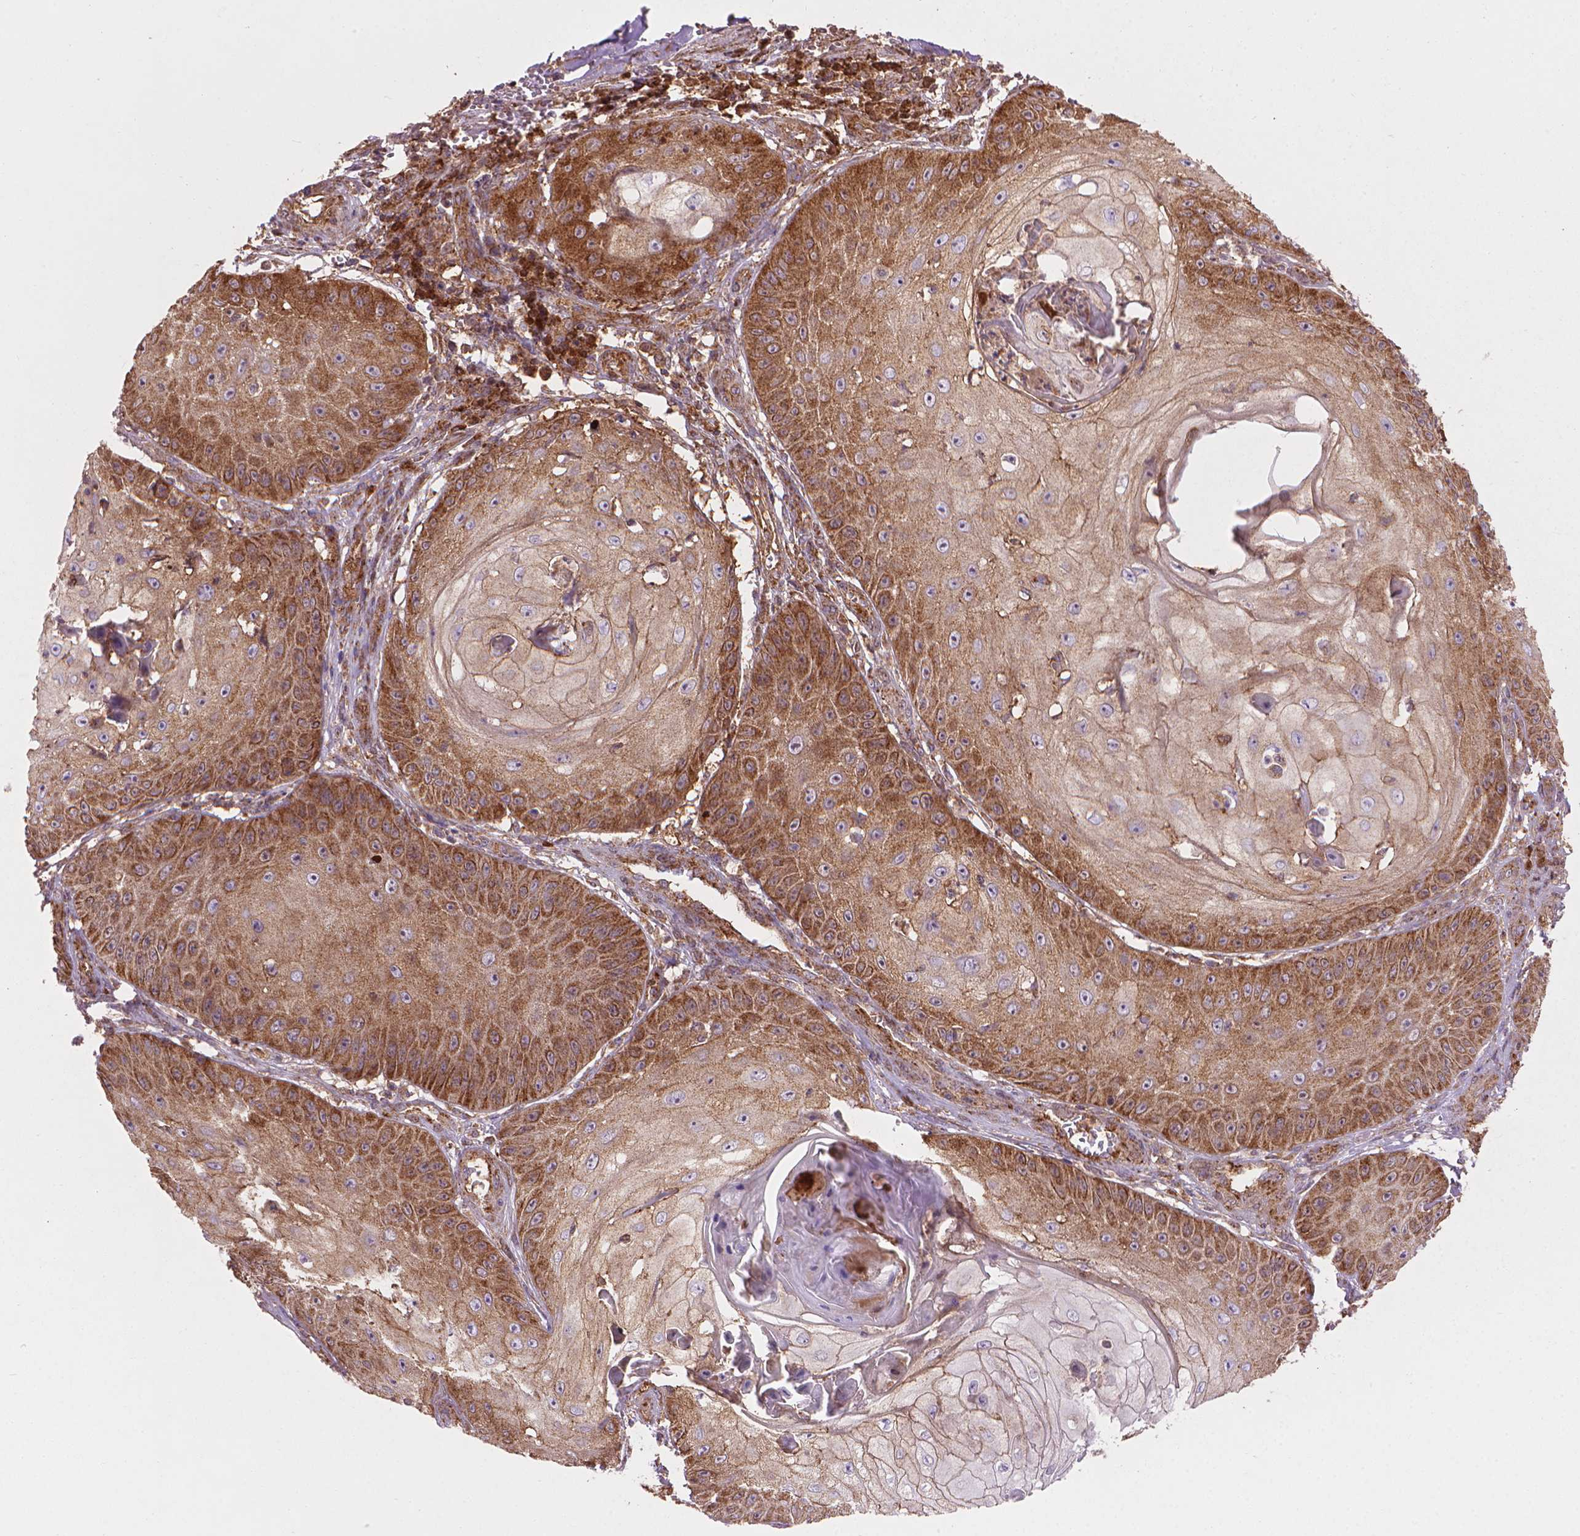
{"staining": {"intensity": "moderate", "quantity": ">75%", "location": "cytoplasmic/membranous"}, "tissue": "skin cancer", "cell_type": "Tumor cells", "image_type": "cancer", "snomed": [{"axis": "morphology", "description": "Squamous cell carcinoma, NOS"}, {"axis": "topography", "description": "Skin"}], "caption": "The image exhibits a brown stain indicating the presence of a protein in the cytoplasmic/membranous of tumor cells in squamous cell carcinoma (skin).", "gene": "VARS2", "patient": {"sex": "male", "age": 70}}